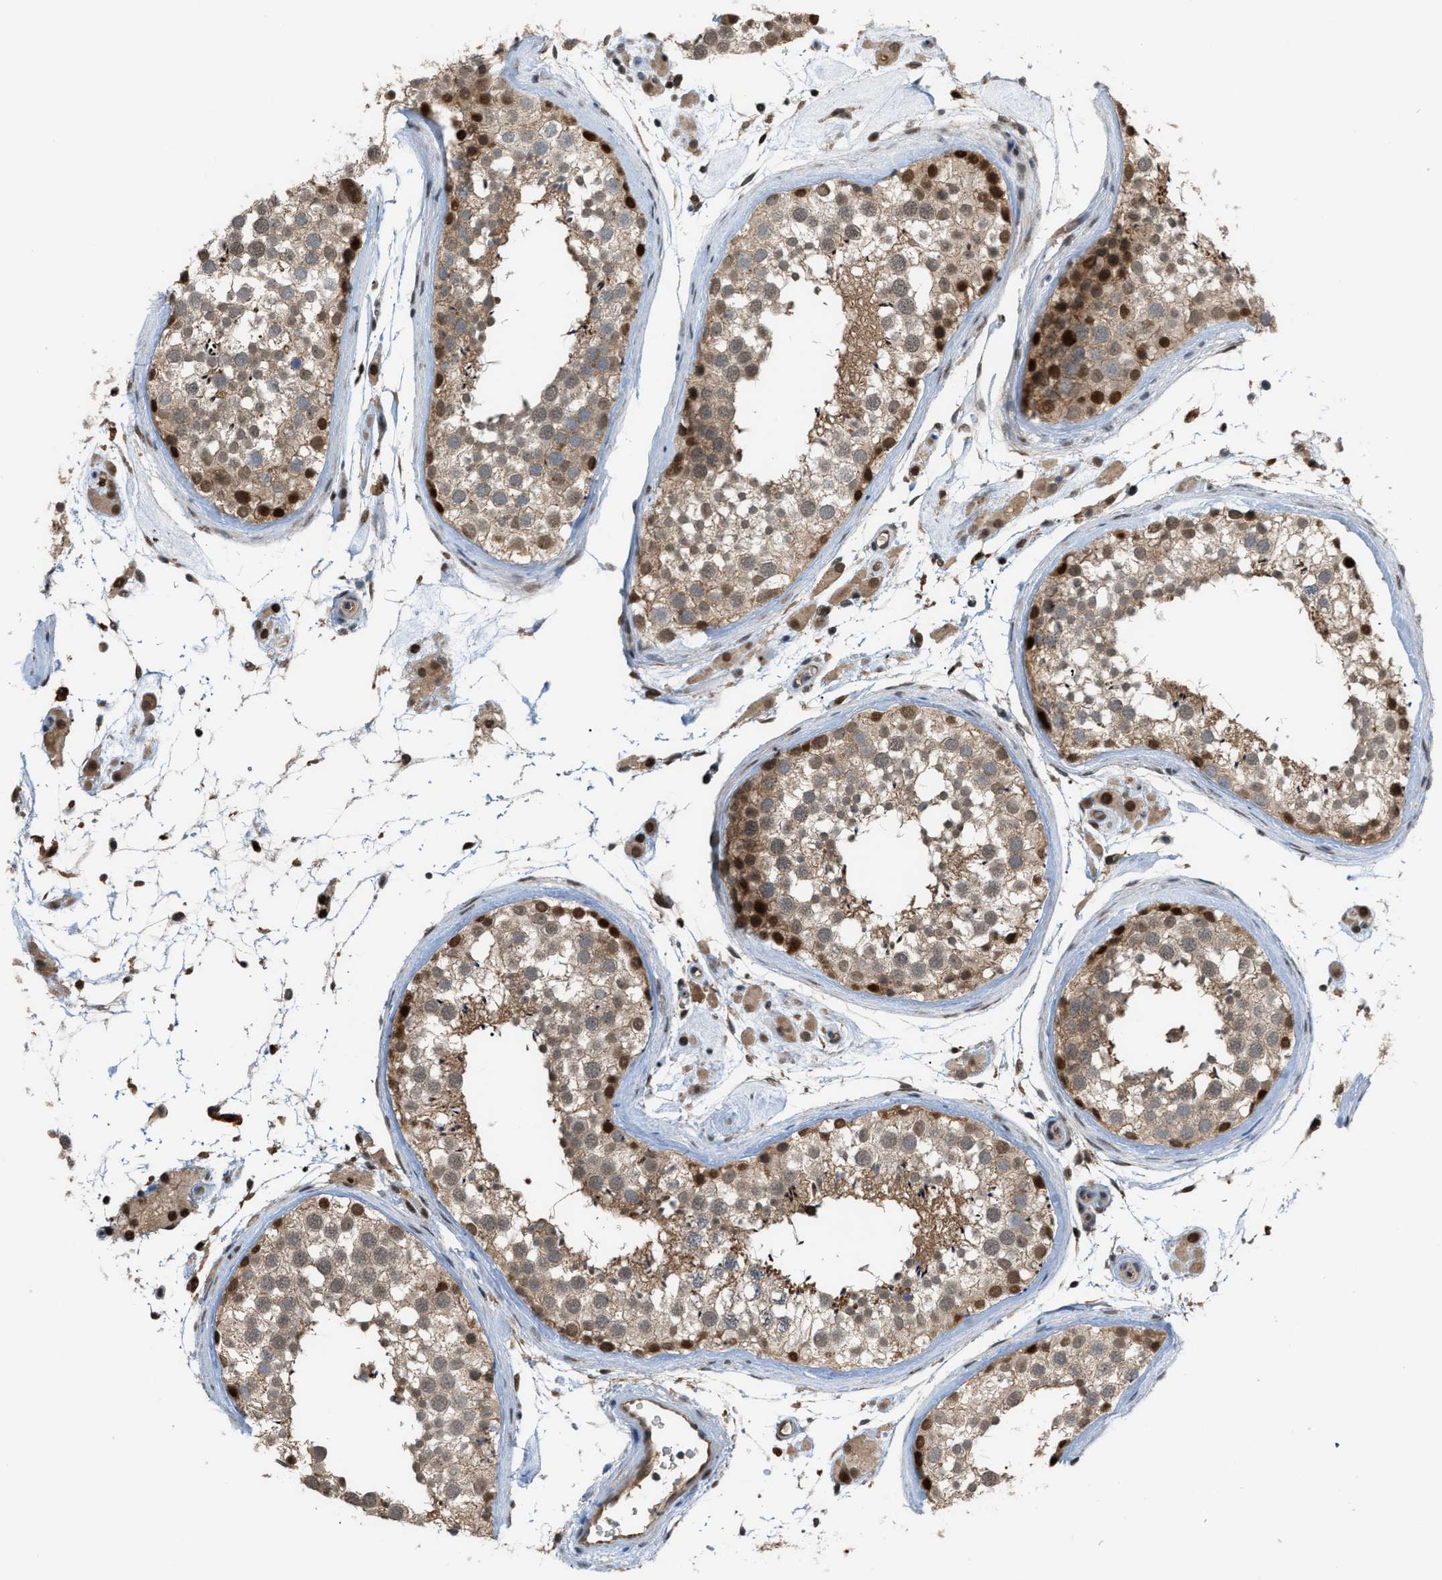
{"staining": {"intensity": "moderate", "quantity": ">75%", "location": "cytoplasmic/membranous,nuclear"}, "tissue": "testis", "cell_type": "Cells in seminiferous ducts", "image_type": "normal", "snomed": [{"axis": "morphology", "description": "Normal tissue, NOS"}, {"axis": "topography", "description": "Testis"}], "caption": "Immunohistochemistry photomicrograph of normal testis: human testis stained using immunohistochemistry (IHC) reveals medium levels of moderate protein expression localized specifically in the cytoplasmic/membranous,nuclear of cells in seminiferous ducts, appearing as a cytoplasmic/membranous,nuclear brown color.", "gene": "RFFL", "patient": {"sex": "male", "age": 46}}